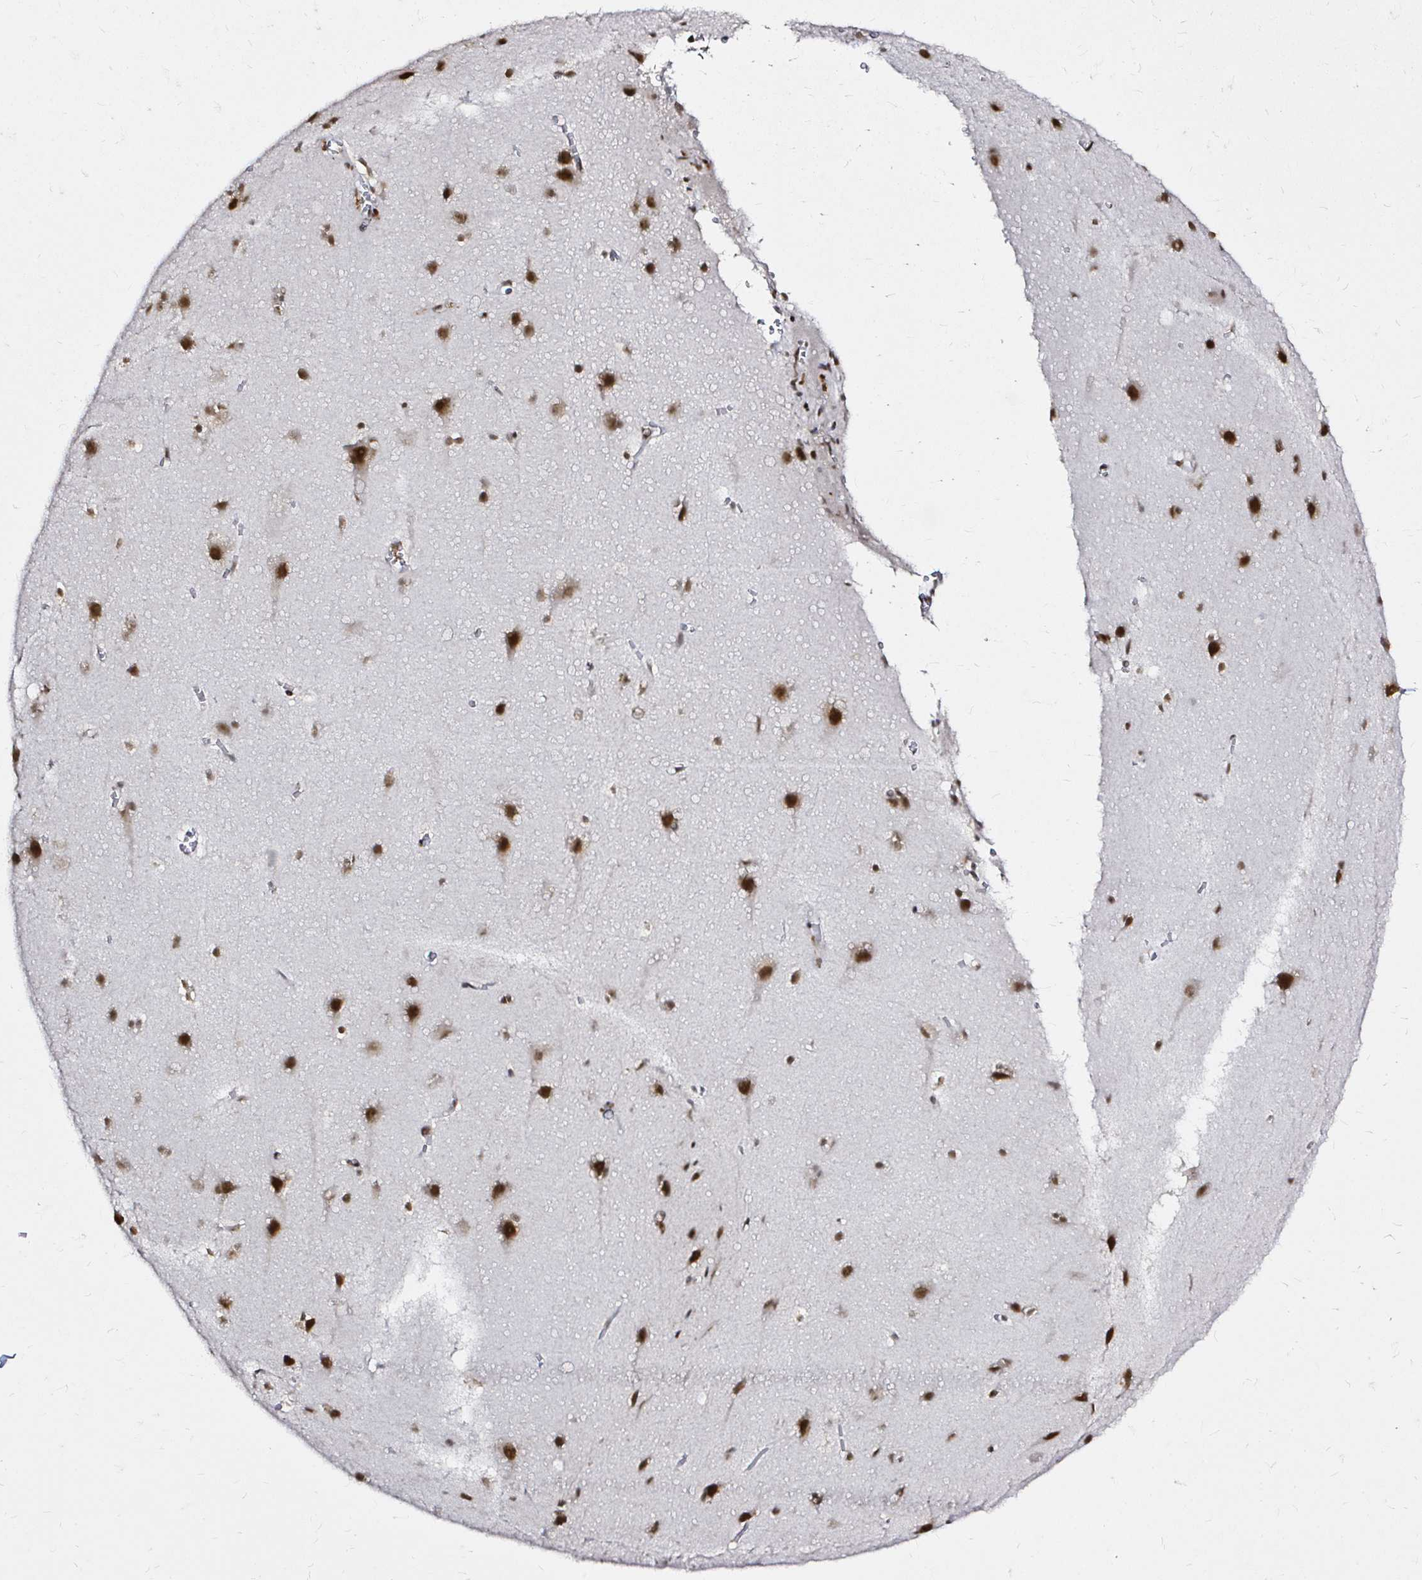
{"staining": {"intensity": "moderate", "quantity": "25%-75%", "location": "nuclear"}, "tissue": "cerebral cortex", "cell_type": "Endothelial cells", "image_type": "normal", "snomed": [{"axis": "morphology", "description": "Normal tissue, NOS"}, {"axis": "topography", "description": "Cerebral cortex"}], "caption": "Protein analysis of benign cerebral cortex shows moderate nuclear staining in approximately 25%-75% of endothelial cells.", "gene": "SNRPC", "patient": {"sex": "male", "age": 37}}